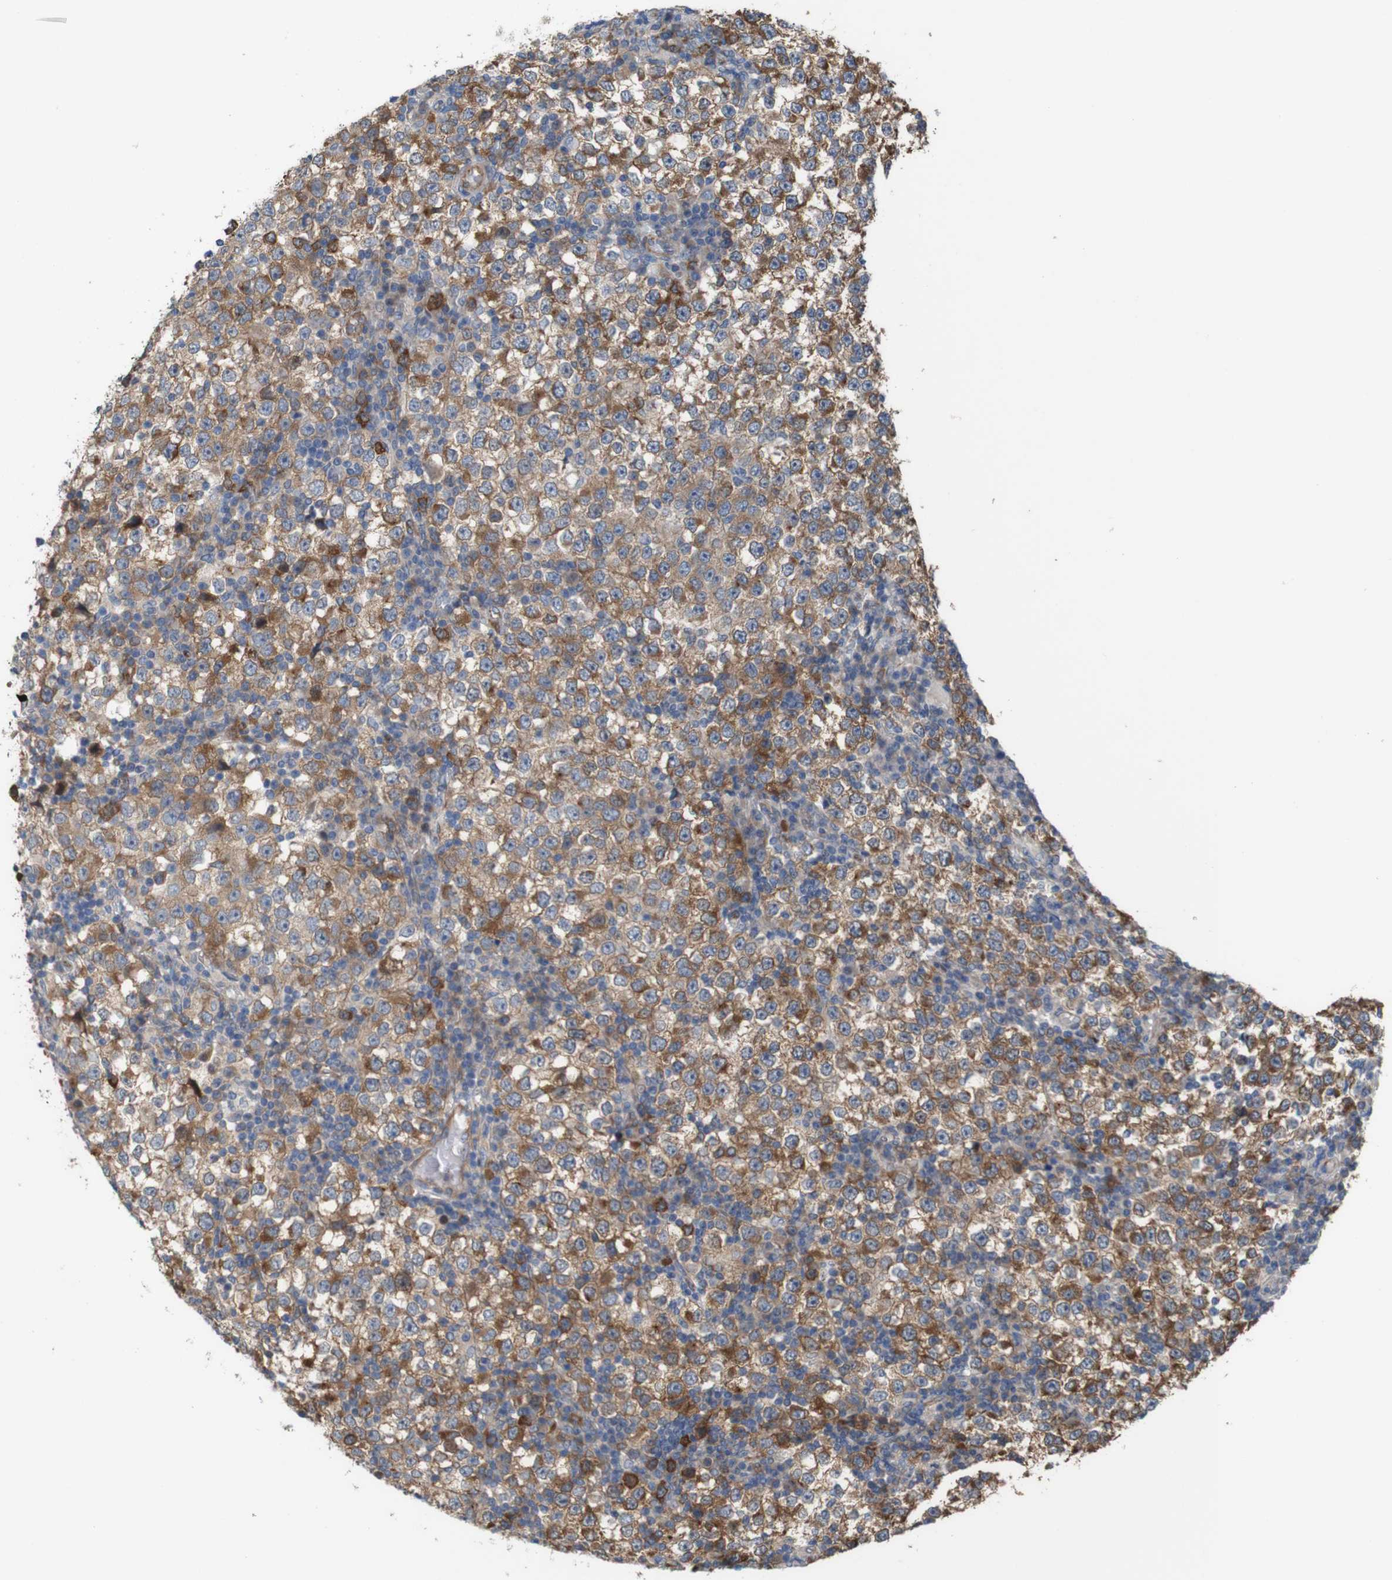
{"staining": {"intensity": "moderate", "quantity": "25%-75%", "location": "cytoplasmic/membranous"}, "tissue": "testis cancer", "cell_type": "Tumor cells", "image_type": "cancer", "snomed": [{"axis": "morphology", "description": "Seminoma, NOS"}, {"axis": "topography", "description": "Testis"}], "caption": "Brown immunohistochemical staining in human seminoma (testis) displays moderate cytoplasmic/membranous staining in approximately 25%-75% of tumor cells.", "gene": "JPH1", "patient": {"sex": "male", "age": 65}}